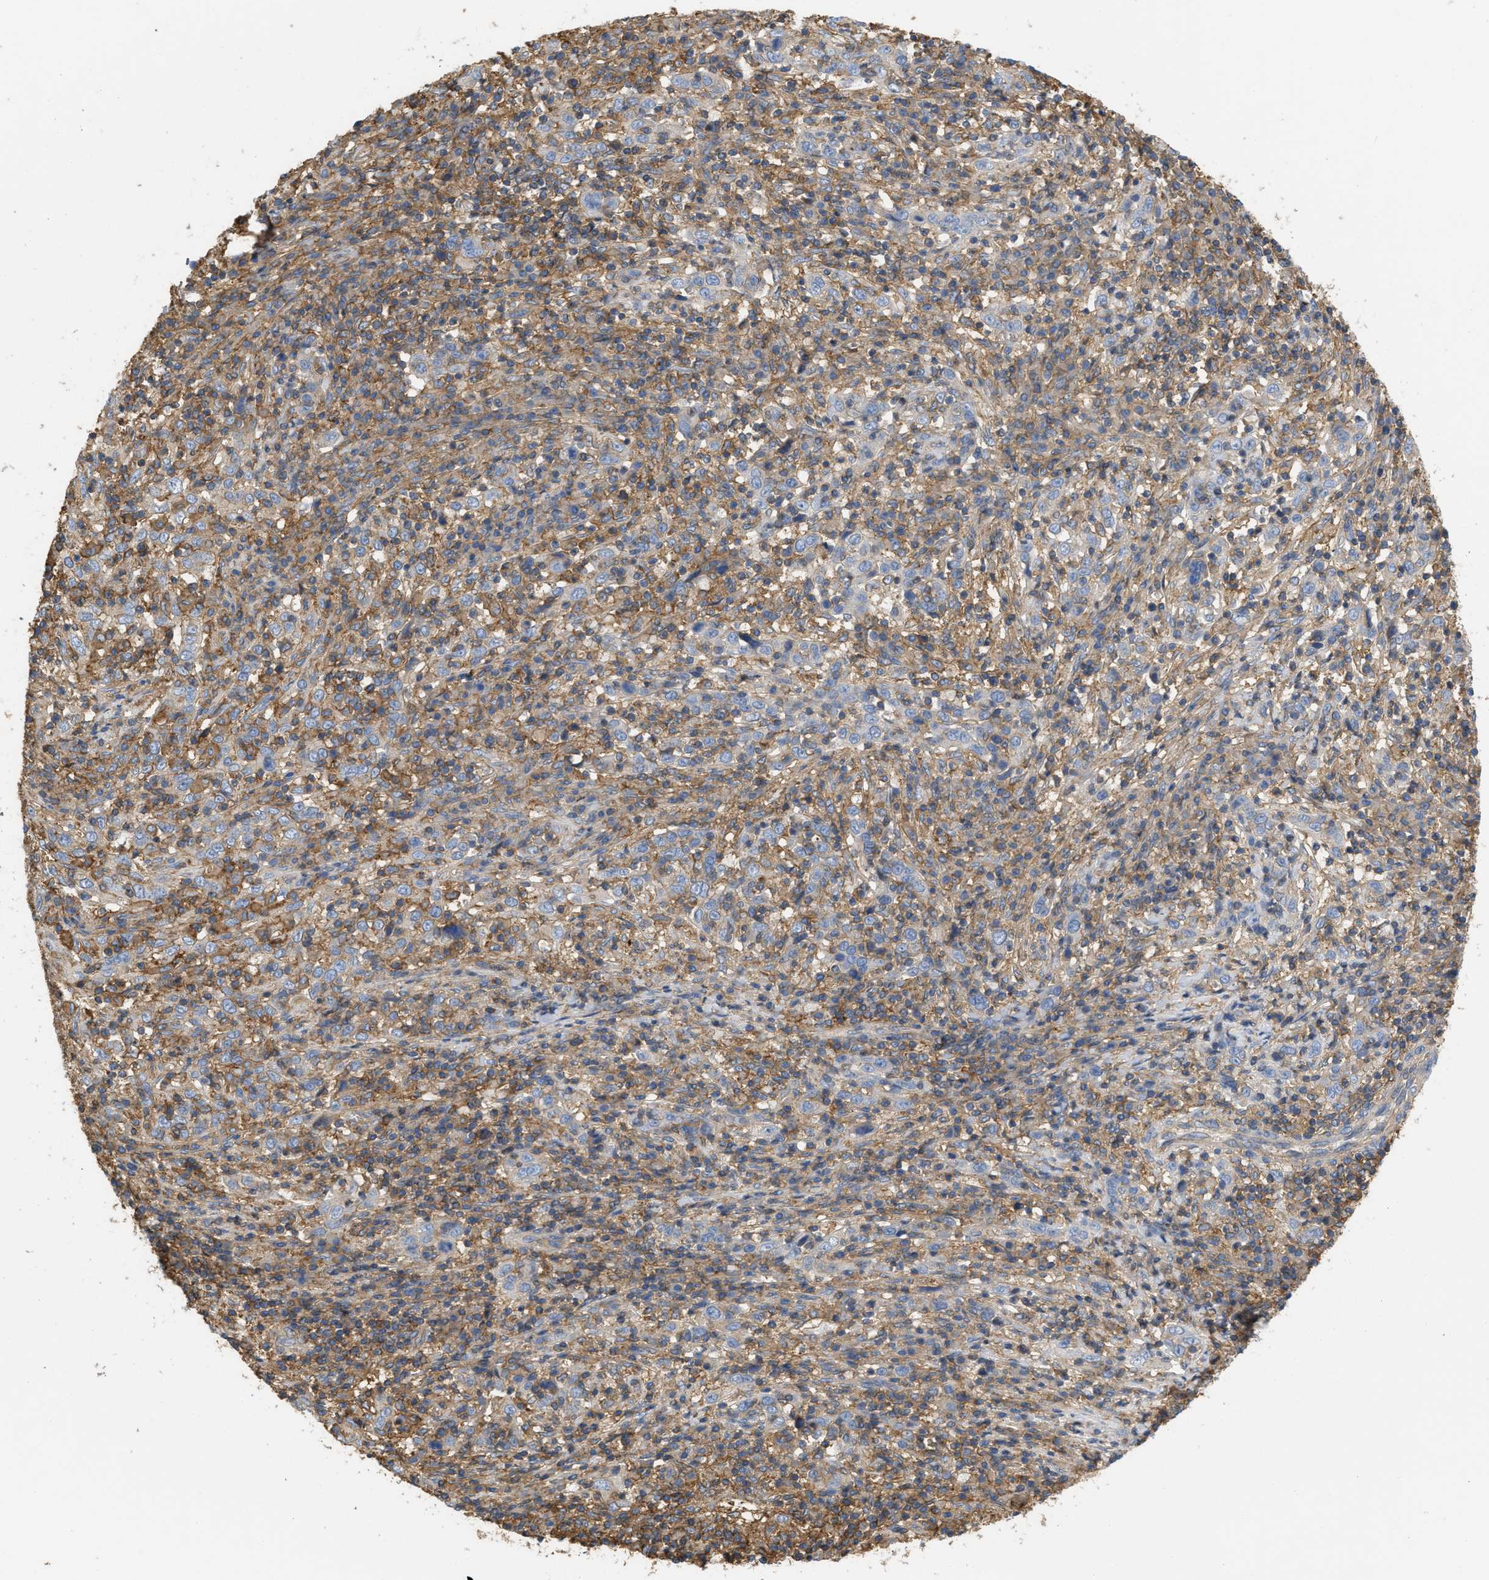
{"staining": {"intensity": "moderate", "quantity": "<25%", "location": "cytoplasmic/membranous"}, "tissue": "cervical cancer", "cell_type": "Tumor cells", "image_type": "cancer", "snomed": [{"axis": "morphology", "description": "Squamous cell carcinoma, NOS"}, {"axis": "topography", "description": "Cervix"}], "caption": "IHC (DAB) staining of squamous cell carcinoma (cervical) shows moderate cytoplasmic/membranous protein expression in approximately <25% of tumor cells.", "gene": "GNB4", "patient": {"sex": "female", "age": 46}}